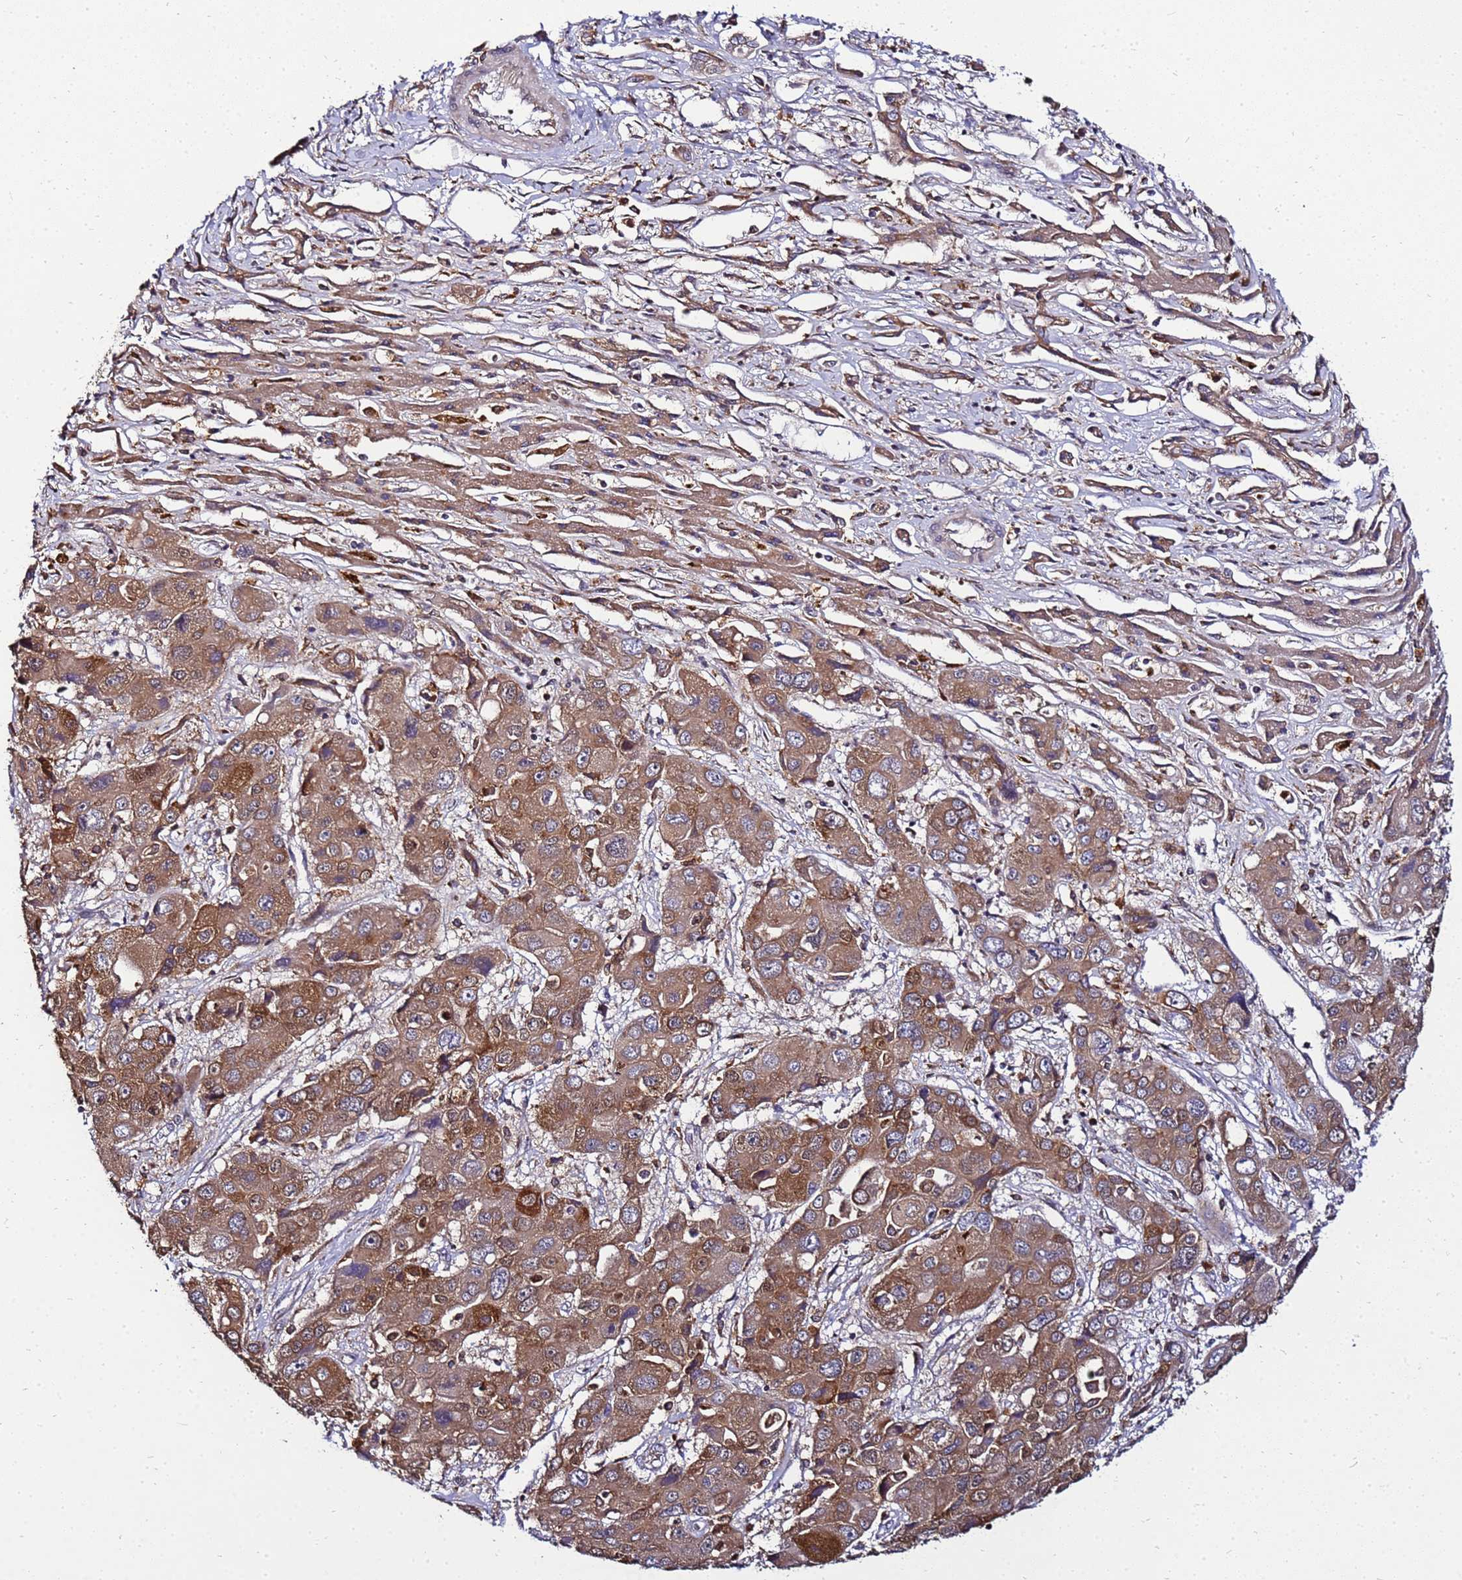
{"staining": {"intensity": "moderate", "quantity": ">75%", "location": "cytoplasmic/membranous"}, "tissue": "liver cancer", "cell_type": "Tumor cells", "image_type": "cancer", "snomed": [{"axis": "morphology", "description": "Cholangiocarcinoma"}, {"axis": "topography", "description": "Liver"}], "caption": "Immunohistochemical staining of liver cancer (cholangiocarcinoma) displays medium levels of moderate cytoplasmic/membranous protein staining in about >75% of tumor cells.", "gene": "ADPGK", "patient": {"sex": "male", "age": 67}}